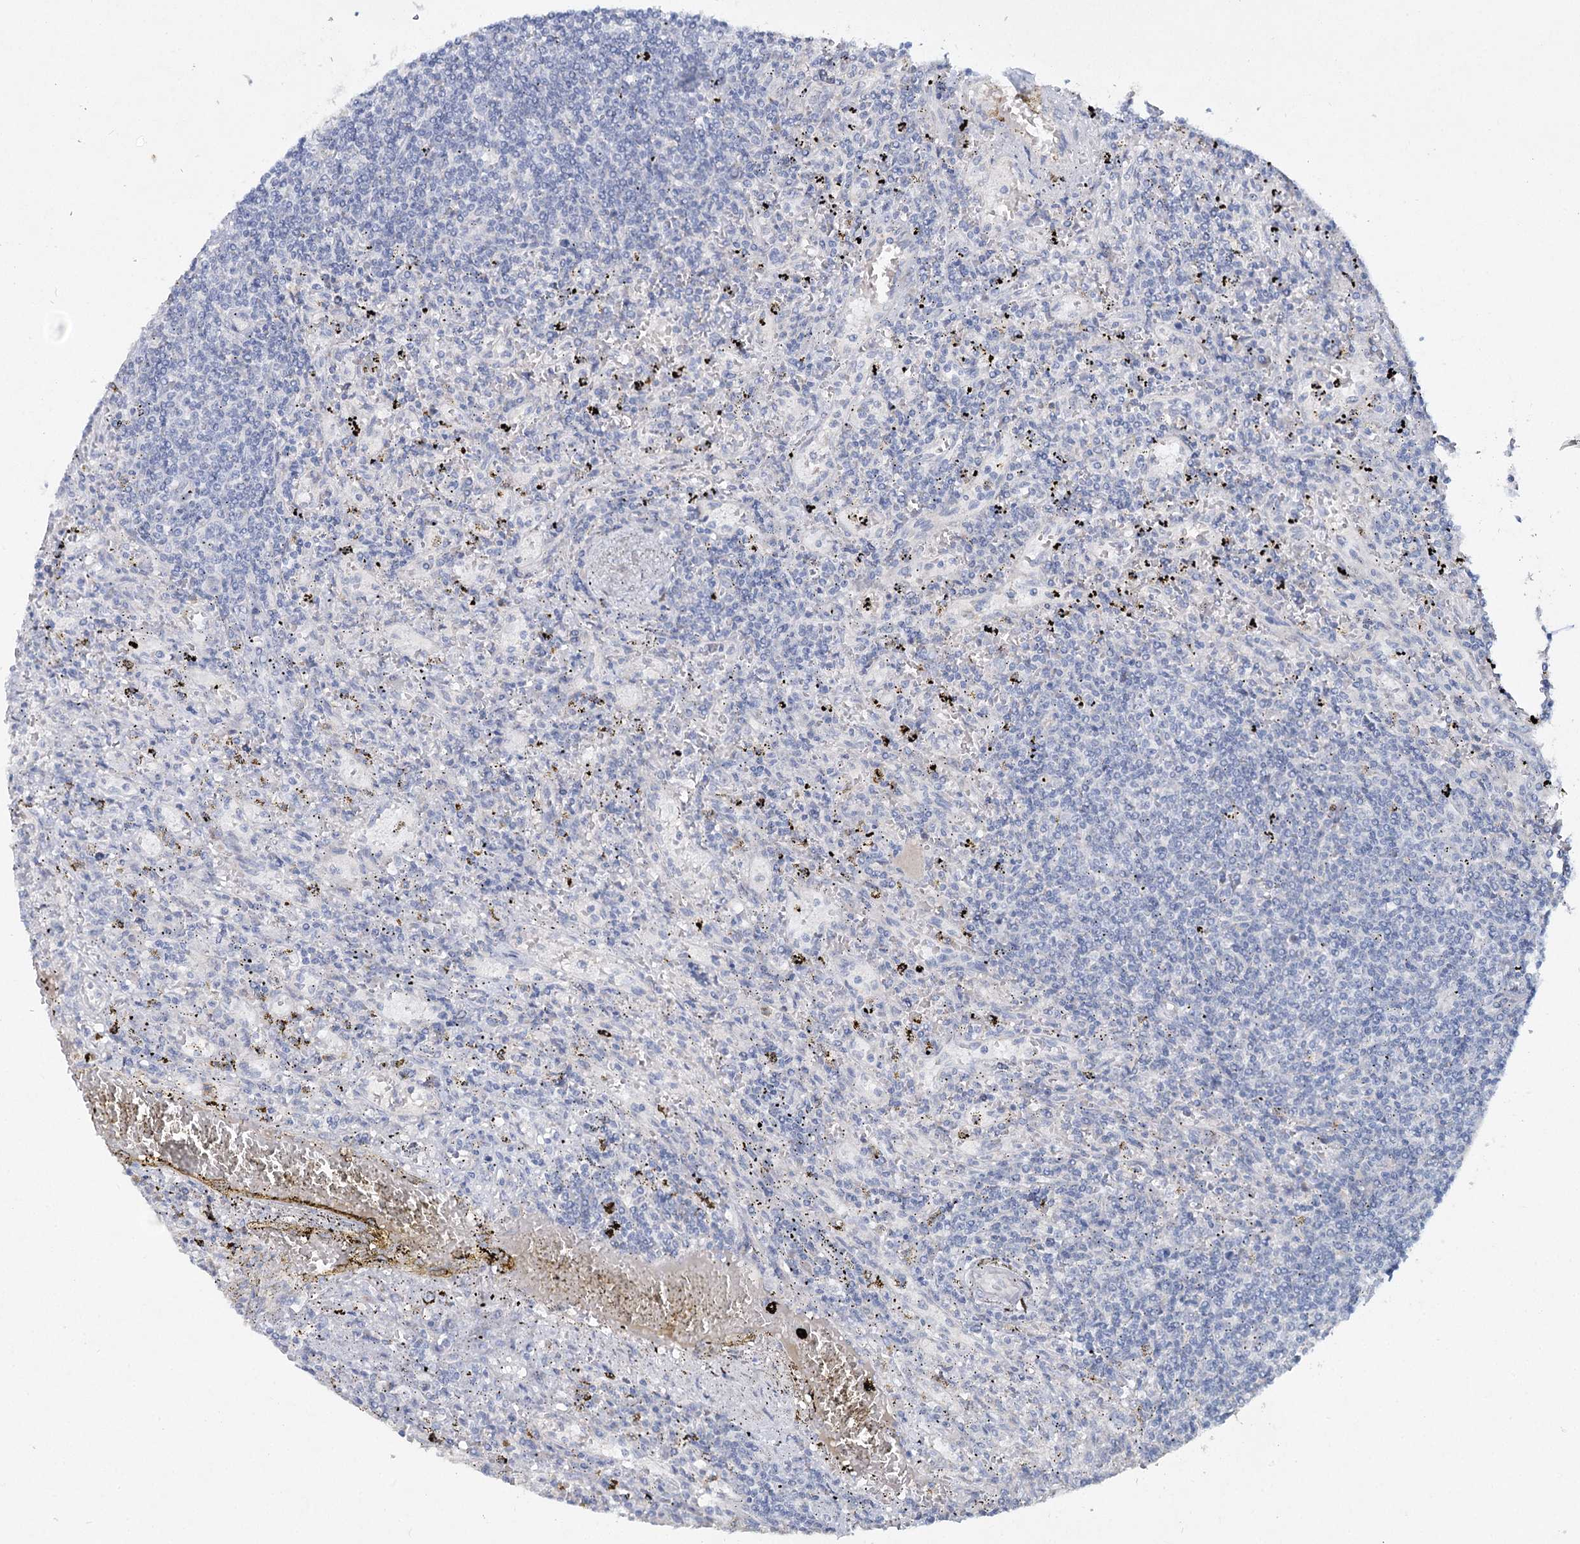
{"staining": {"intensity": "negative", "quantity": "none", "location": "none"}, "tissue": "lymphoma", "cell_type": "Tumor cells", "image_type": "cancer", "snomed": [{"axis": "morphology", "description": "Malignant lymphoma, non-Hodgkin's type, Low grade"}, {"axis": "topography", "description": "Spleen"}], "caption": "A photomicrograph of lymphoma stained for a protein reveals no brown staining in tumor cells. The staining was performed using DAB (3,3'-diaminobenzidine) to visualize the protein expression in brown, while the nuclei were stained in blue with hematoxylin (Magnification: 20x).", "gene": "RFX6", "patient": {"sex": "male", "age": 76}}